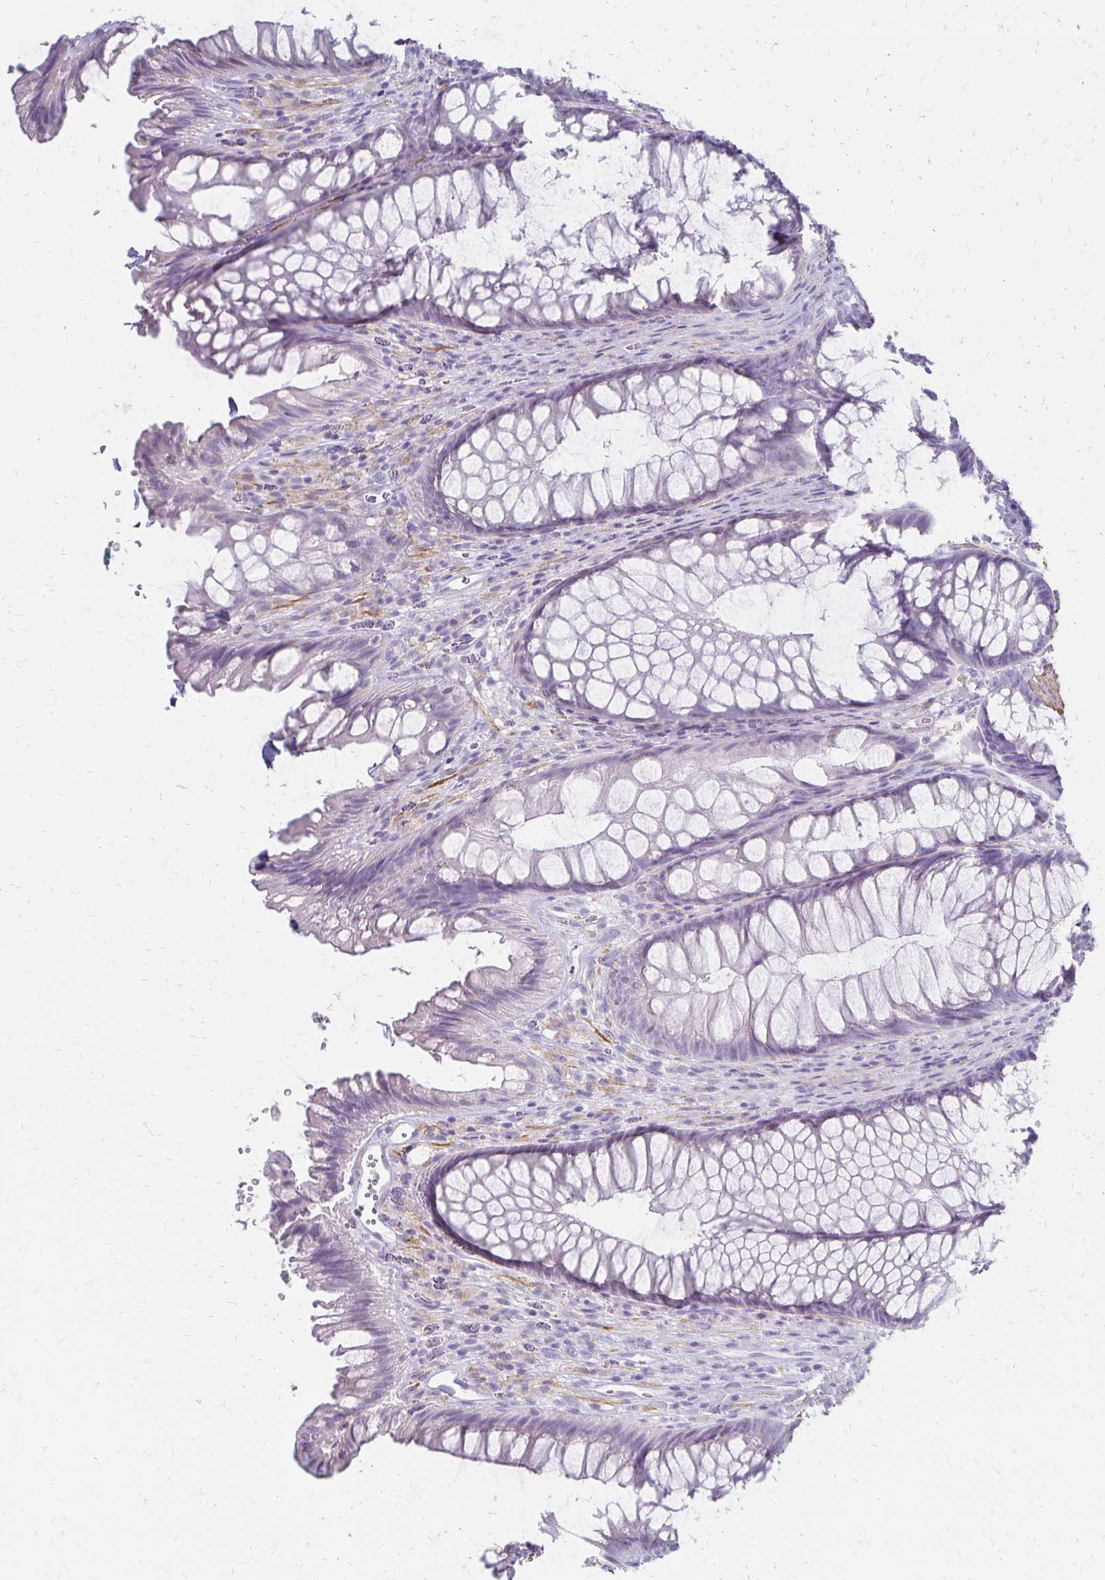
{"staining": {"intensity": "negative", "quantity": "none", "location": "none"}, "tissue": "rectum", "cell_type": "Glandular cells", "image_type": "normal", "snomed": [{"axis": "morphology", "description": "Normal tissue, NOS"}, {"axis": "topography", "description": "Rectum"}], "caption": "Glandular cells are negative for brown protein staining in benign rectum. (DAB (3,3'-diaminobenzidine) IHC, high magnification).", "gene": "IVL", "patient": {"sex": "male", "age": 53}}